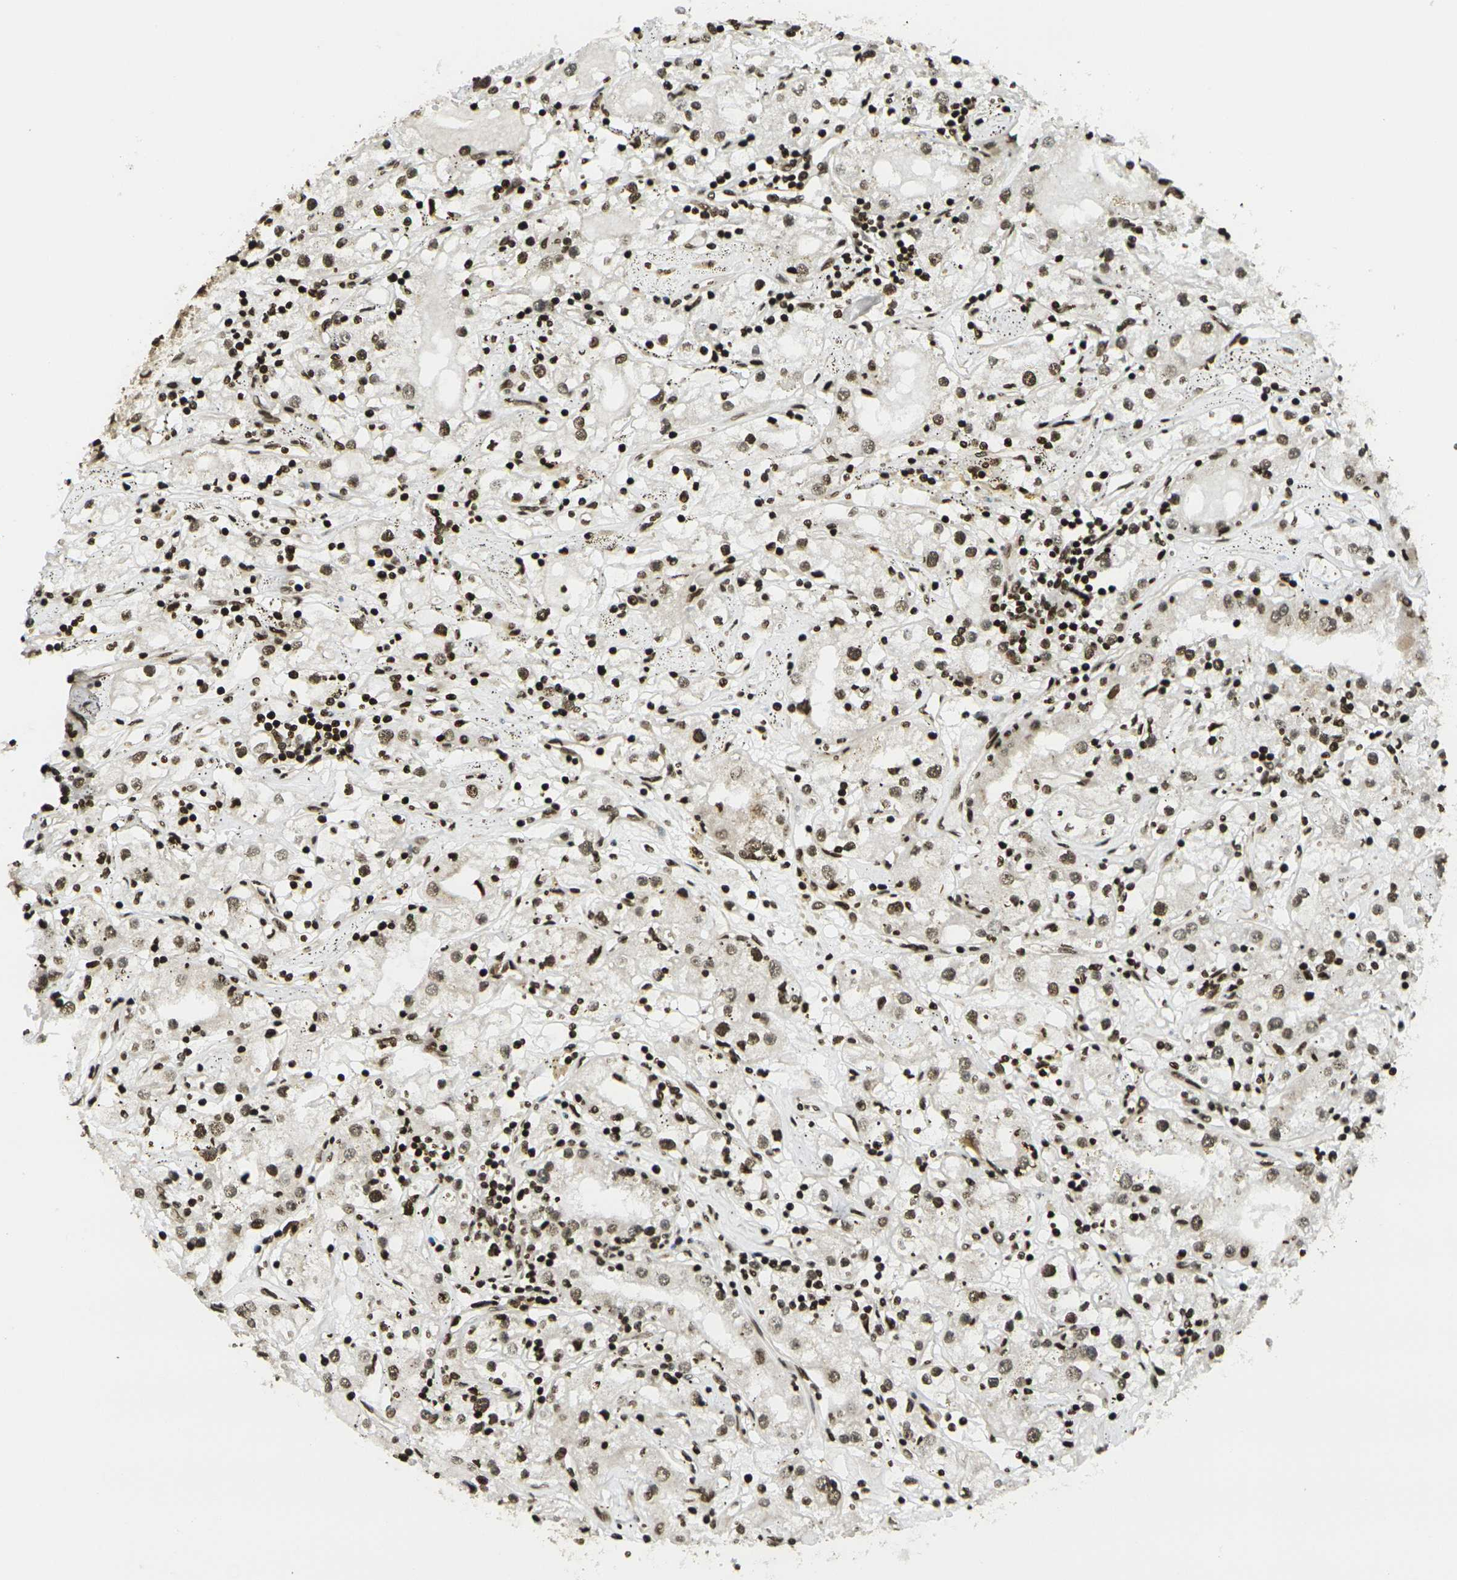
{"staining": {"intensity": "moderate", "quantity": ">75%", "location": "nuclear"}, "tissue": "renal cancer", "cell_type": "Tumor cells", "image_type": "cancer", "snomed": [{"axis": "morphology", "description": "Adenocarcinoma, NOS"}, {"axis": "topography", "description": "Kidney"}], "caption": "Renal cancer (adenocarcinoma) stained for a protein reveals moderate nuclear positivity in tumor cells. The staining was performed using DAB (3,3'-diaminobenzidine), with brown indicating positive protein expression. Nuclei are stained blue with hematoxylin.", "gene": "RUVBL2", "patient": {"sex": "male", "age": 56}}